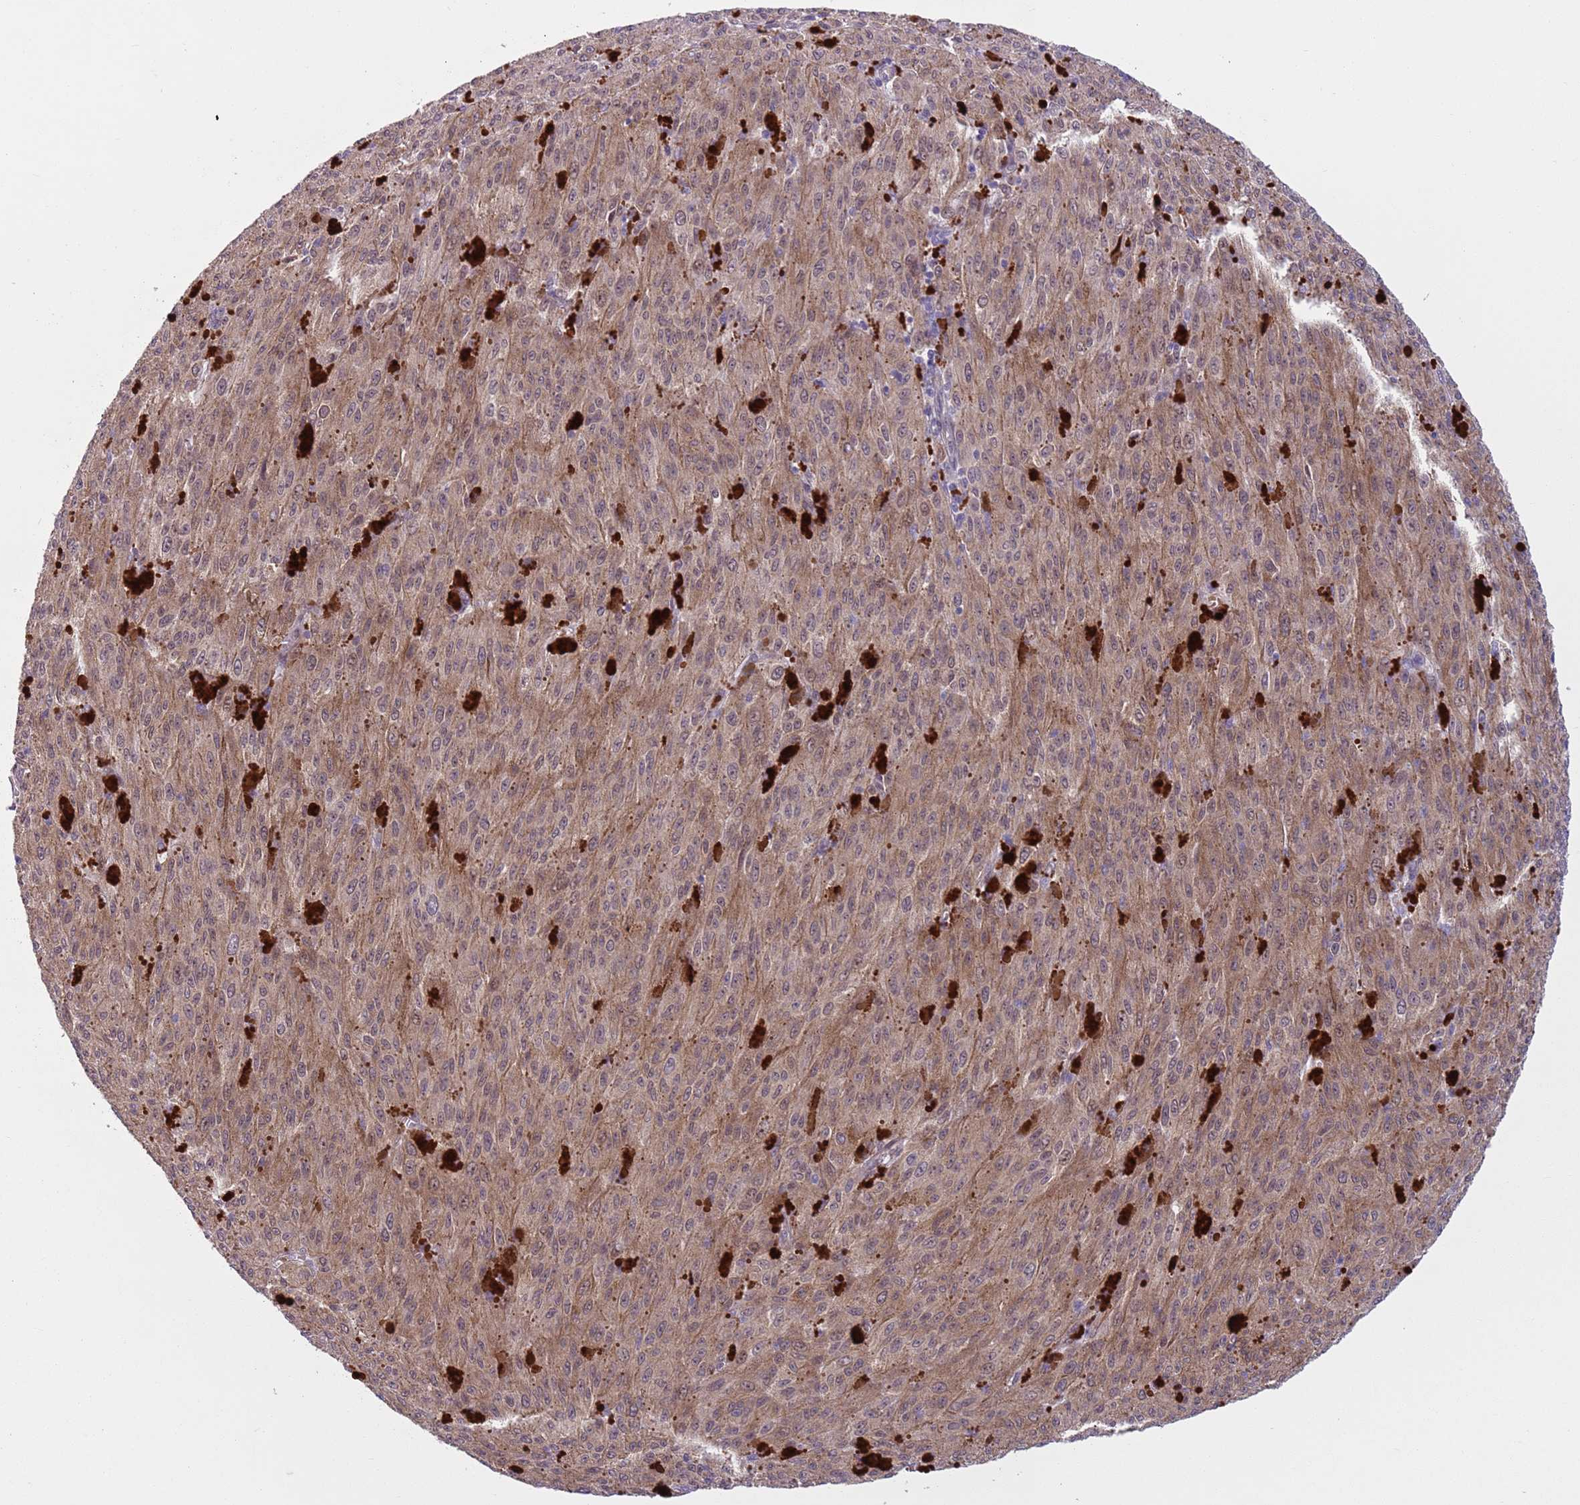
{"staining": {"intensity": "weak", "quantity": ">75%", "location": "cytoplasmic/membranous"}, "tissue": "melanoma", "cell_type": "Tumor cells", "image_type": "cancer", "snomed": [{"axis": "morphology", "description": "Malignant melanoma, NOS"}, {"axis": "topography", "description": "Skin"}], "caption": "The histopathology image displays a brown stain indicating the presence of a protein in the cytoplasmic/membranous of tumor cells in malignant melanoma.", "gene": "ADCY7", "patient": {"sex": "female", "age": 52}}